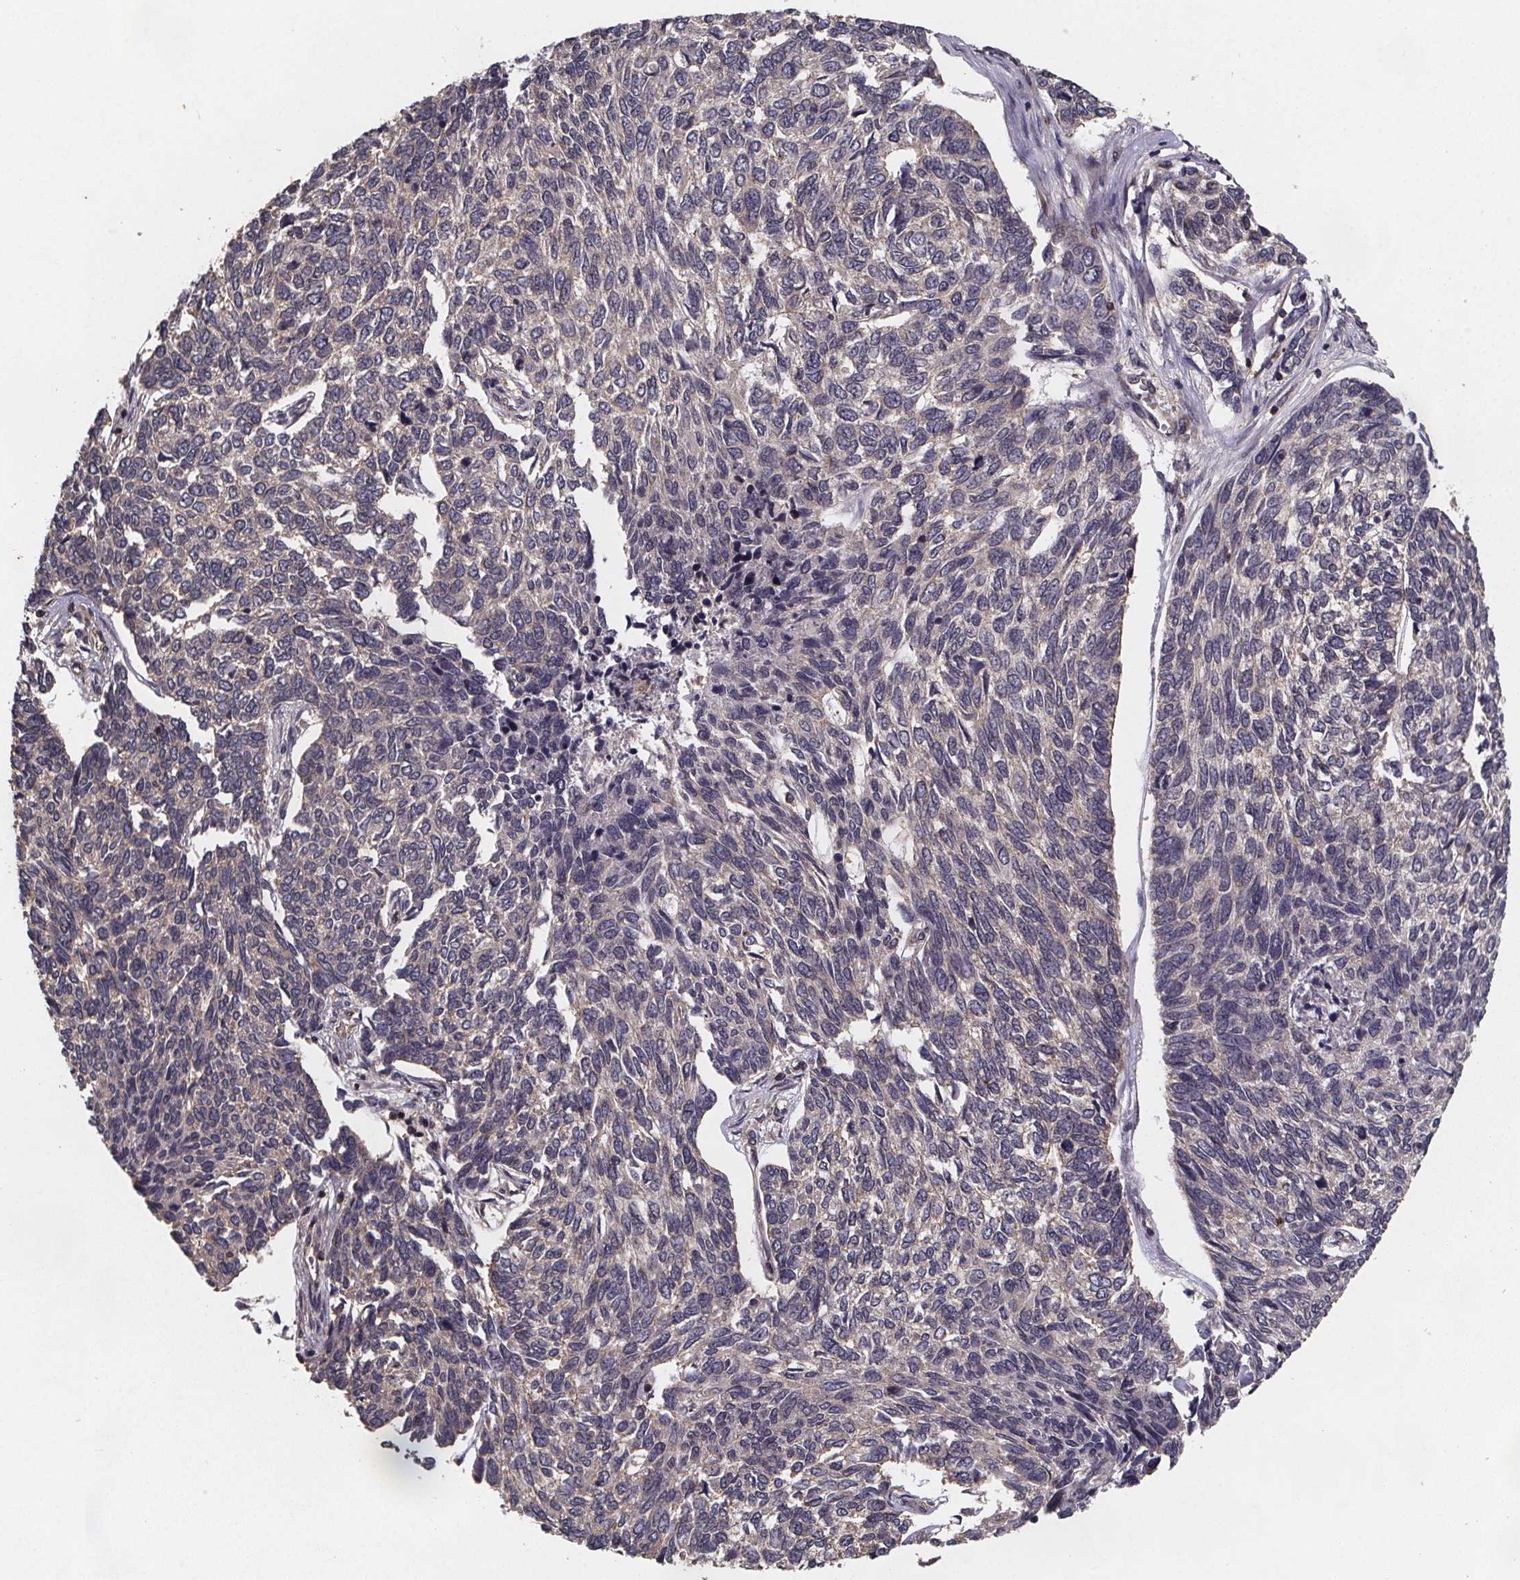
{"staining": {"intensity": "negative", "quantity": "none", "location": "none"}, "tissue": "skin cancer", "cell_type": "Tumor cells", "image_type": "cancer", "snomed": [{"axis": "morphology", "description": "Basal cell carcinoma"}, {"axis": "topography", "description": "Skin"}], "caption": "This is an IHC image of skin basal cell carcinoma. There is no positivity in tumor cells.", "gene": "PIERCE2", "patient": {"sex": "female", "age": 65}}